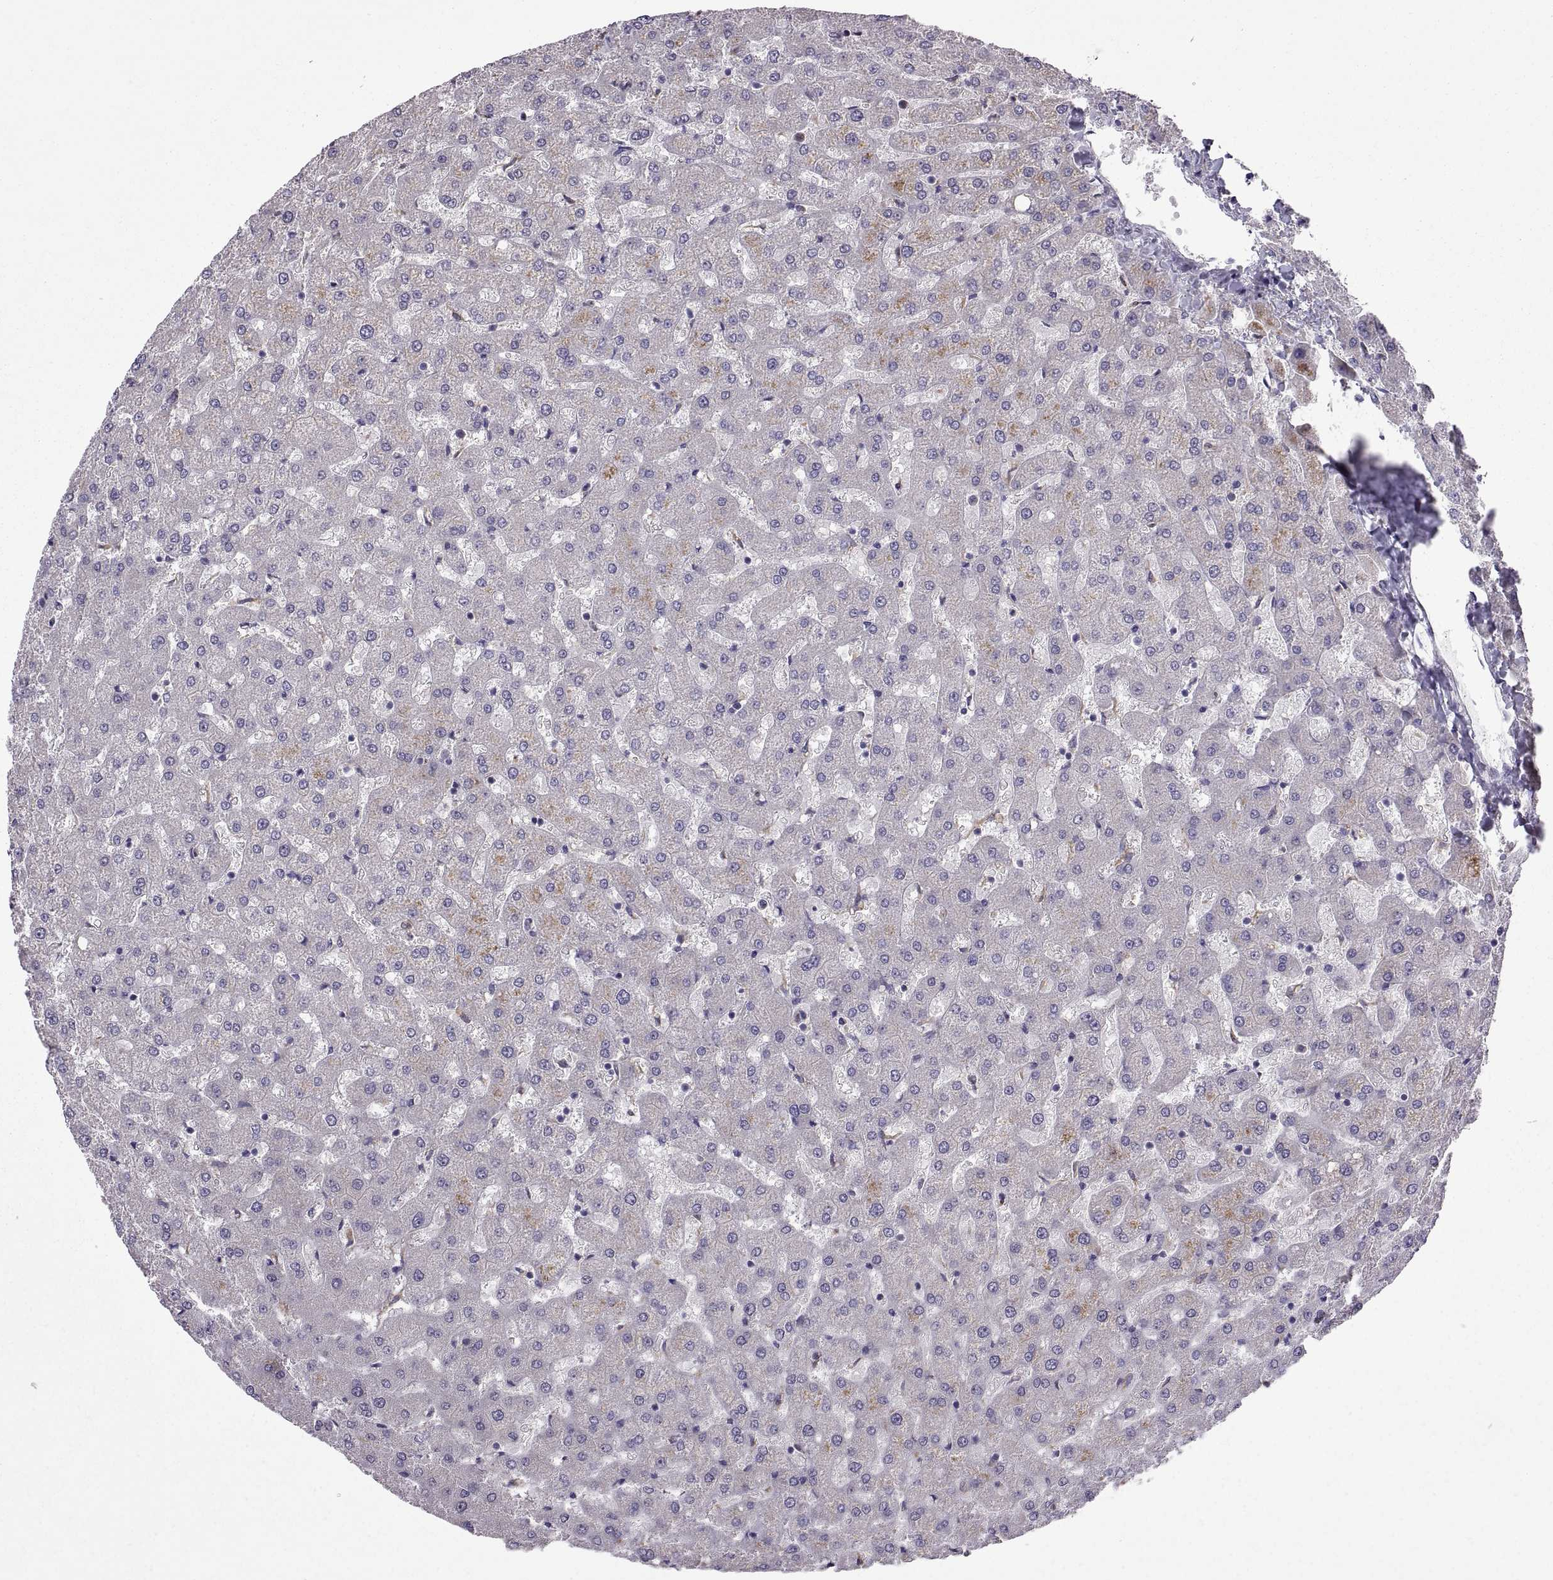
{"staining": {"intensity": "negative", "quantity": "none", "location": "none"}, "tissue": "liver", "cell_type": "Cholangiocytes", "image_type": "normal", "snomed": [{"axis": "morphology", "description": "Normal tissue, NOS"}, {"axis": "topography", "description": "Liver"}], "caption": "Histopathology image shows no significant protein positivity in cholangiocytes of benign liver. (IHC, brightfield microscopy, high magnification).", "gene": "ARSL", "patient": {"sex": "female", "age": 50}}